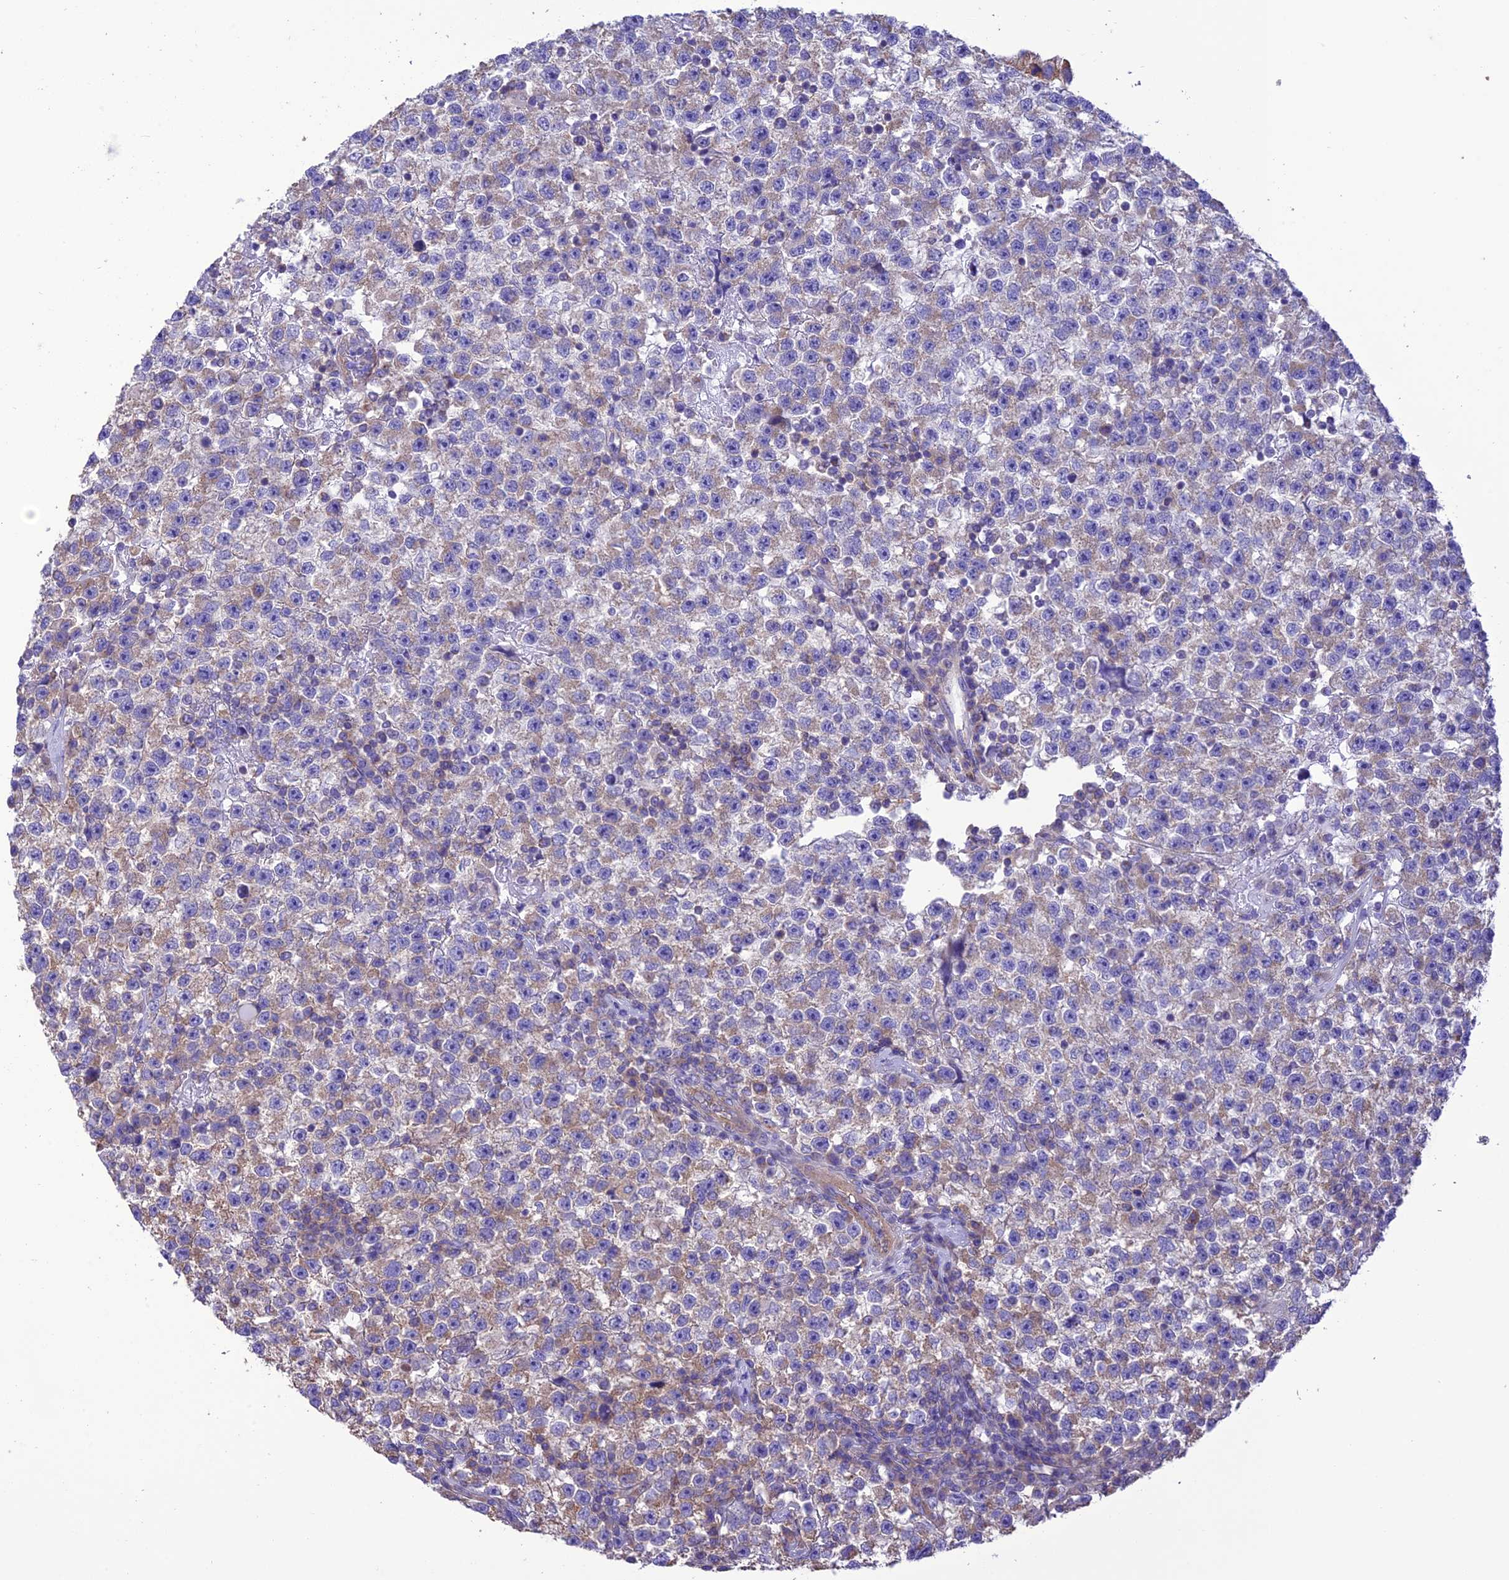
{"staining": {"intensity": "weak", "quantity": "25%-75%", "location": "cytoplasmic/membranous"}, "tissue": "testis cancer", "cell_type": "Tumor cells", "image_type": "cancer", "snomed": [{"axis": "morphology", "description": "Seminoma, NOS"}, {"axis": "topography", "description": "Testis"}], "caption": "An immunohistochemistry (IHC) micrograph of tumor tissue is shown. Protein staining in brown labels weak cytoplasmic/membranous positivity in testis cancer (seminoma) within tumor cells.", "gene": "MAP3K12", "patient": {"sex": "male", "age": 22}}